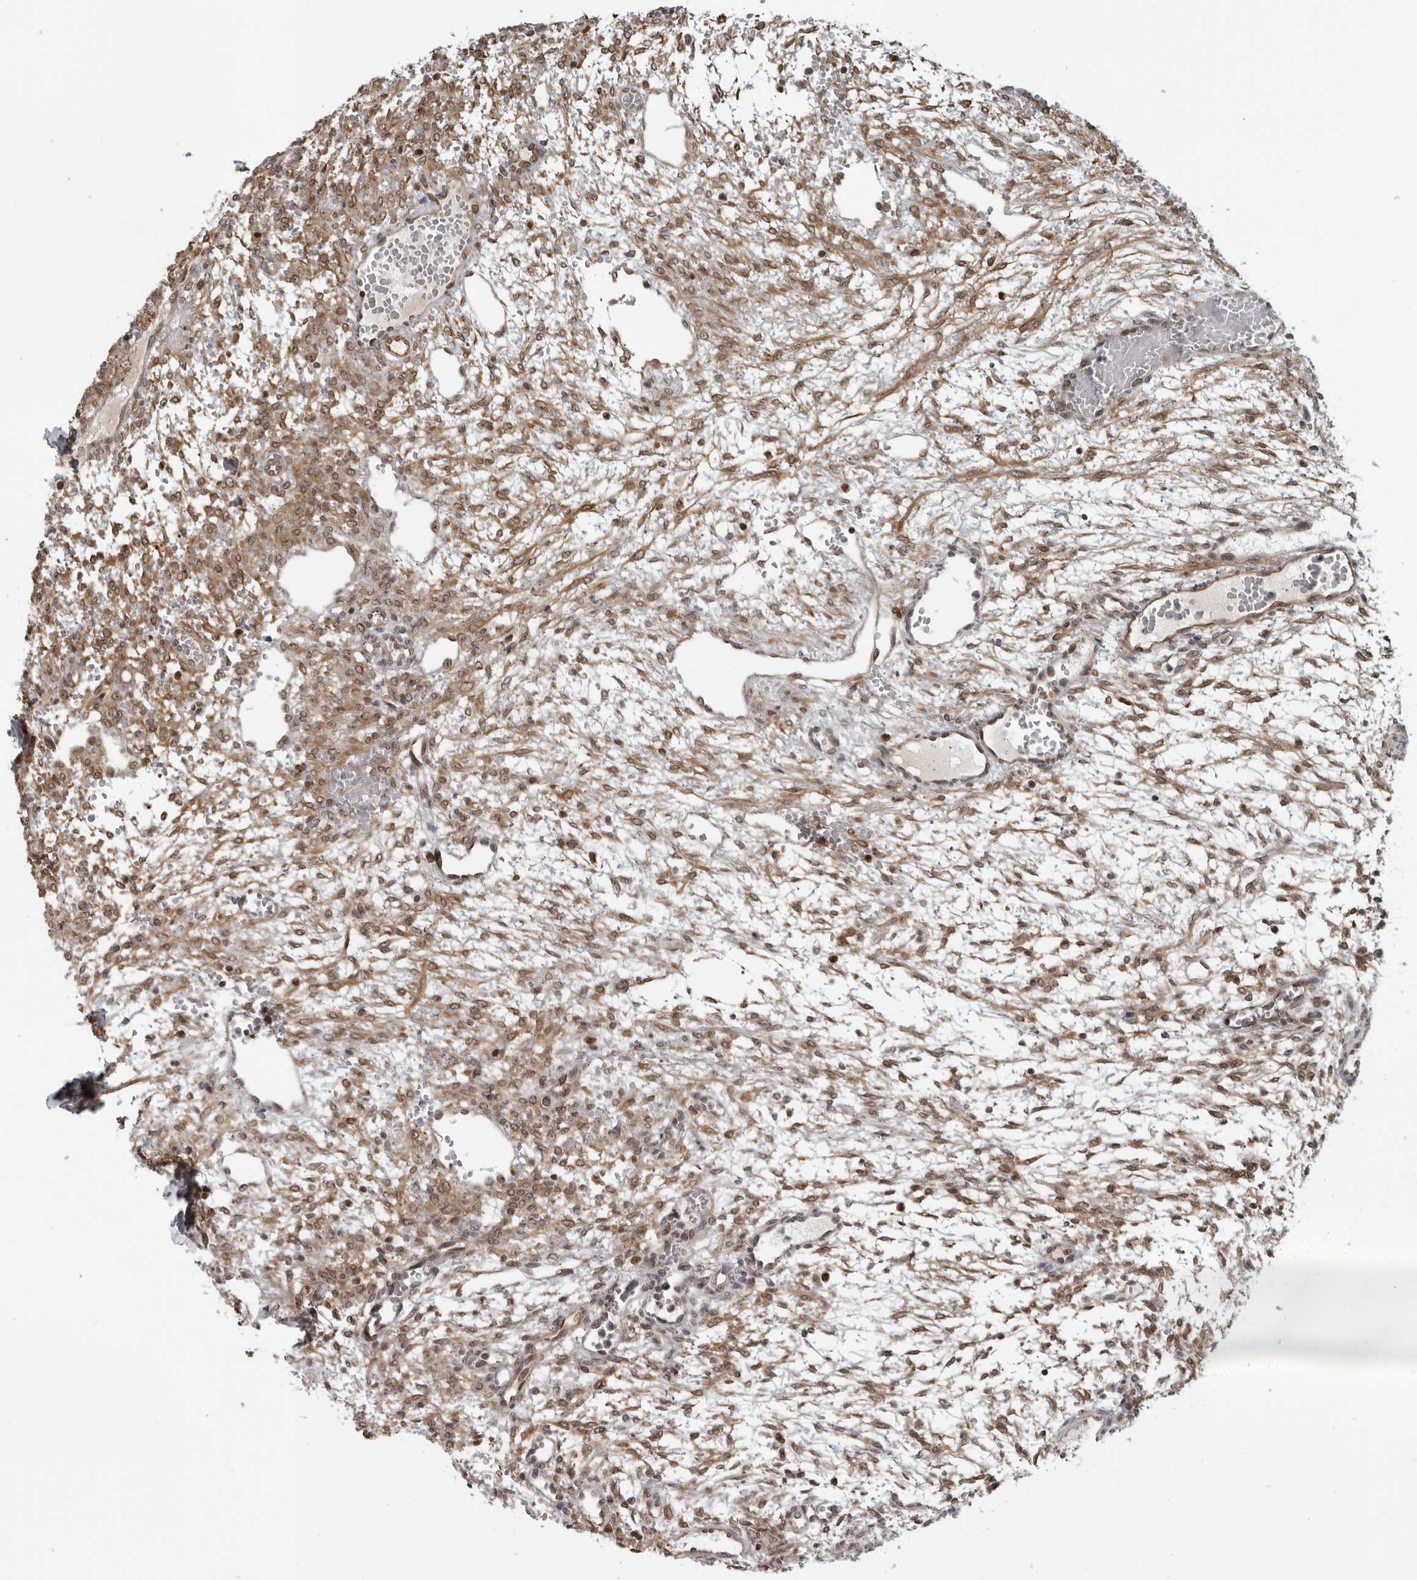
{"staining": {"intensity": "moderate", "quantity": "25%-75%", "location": "cytoplasmic/membranous,nuclear"}, "tissue": "ovary", "cell_type": "Ovarian stroma cells", "image_type": "normal", "snomed": [{"axis": "morphology", "description": "Normal tissue, NOS"}, {"axis": "topography", "description": "Ovary"}], "caption": "IHC (DAB) staining of unremarkable human ovary demonstrates moderate cytoplasmic/membranous,nuclear protein positivity in approximately 25%-75% of ovarian stroma cells.", "gene": "MAF", "patient": {"sex": "female", "age": 34}}